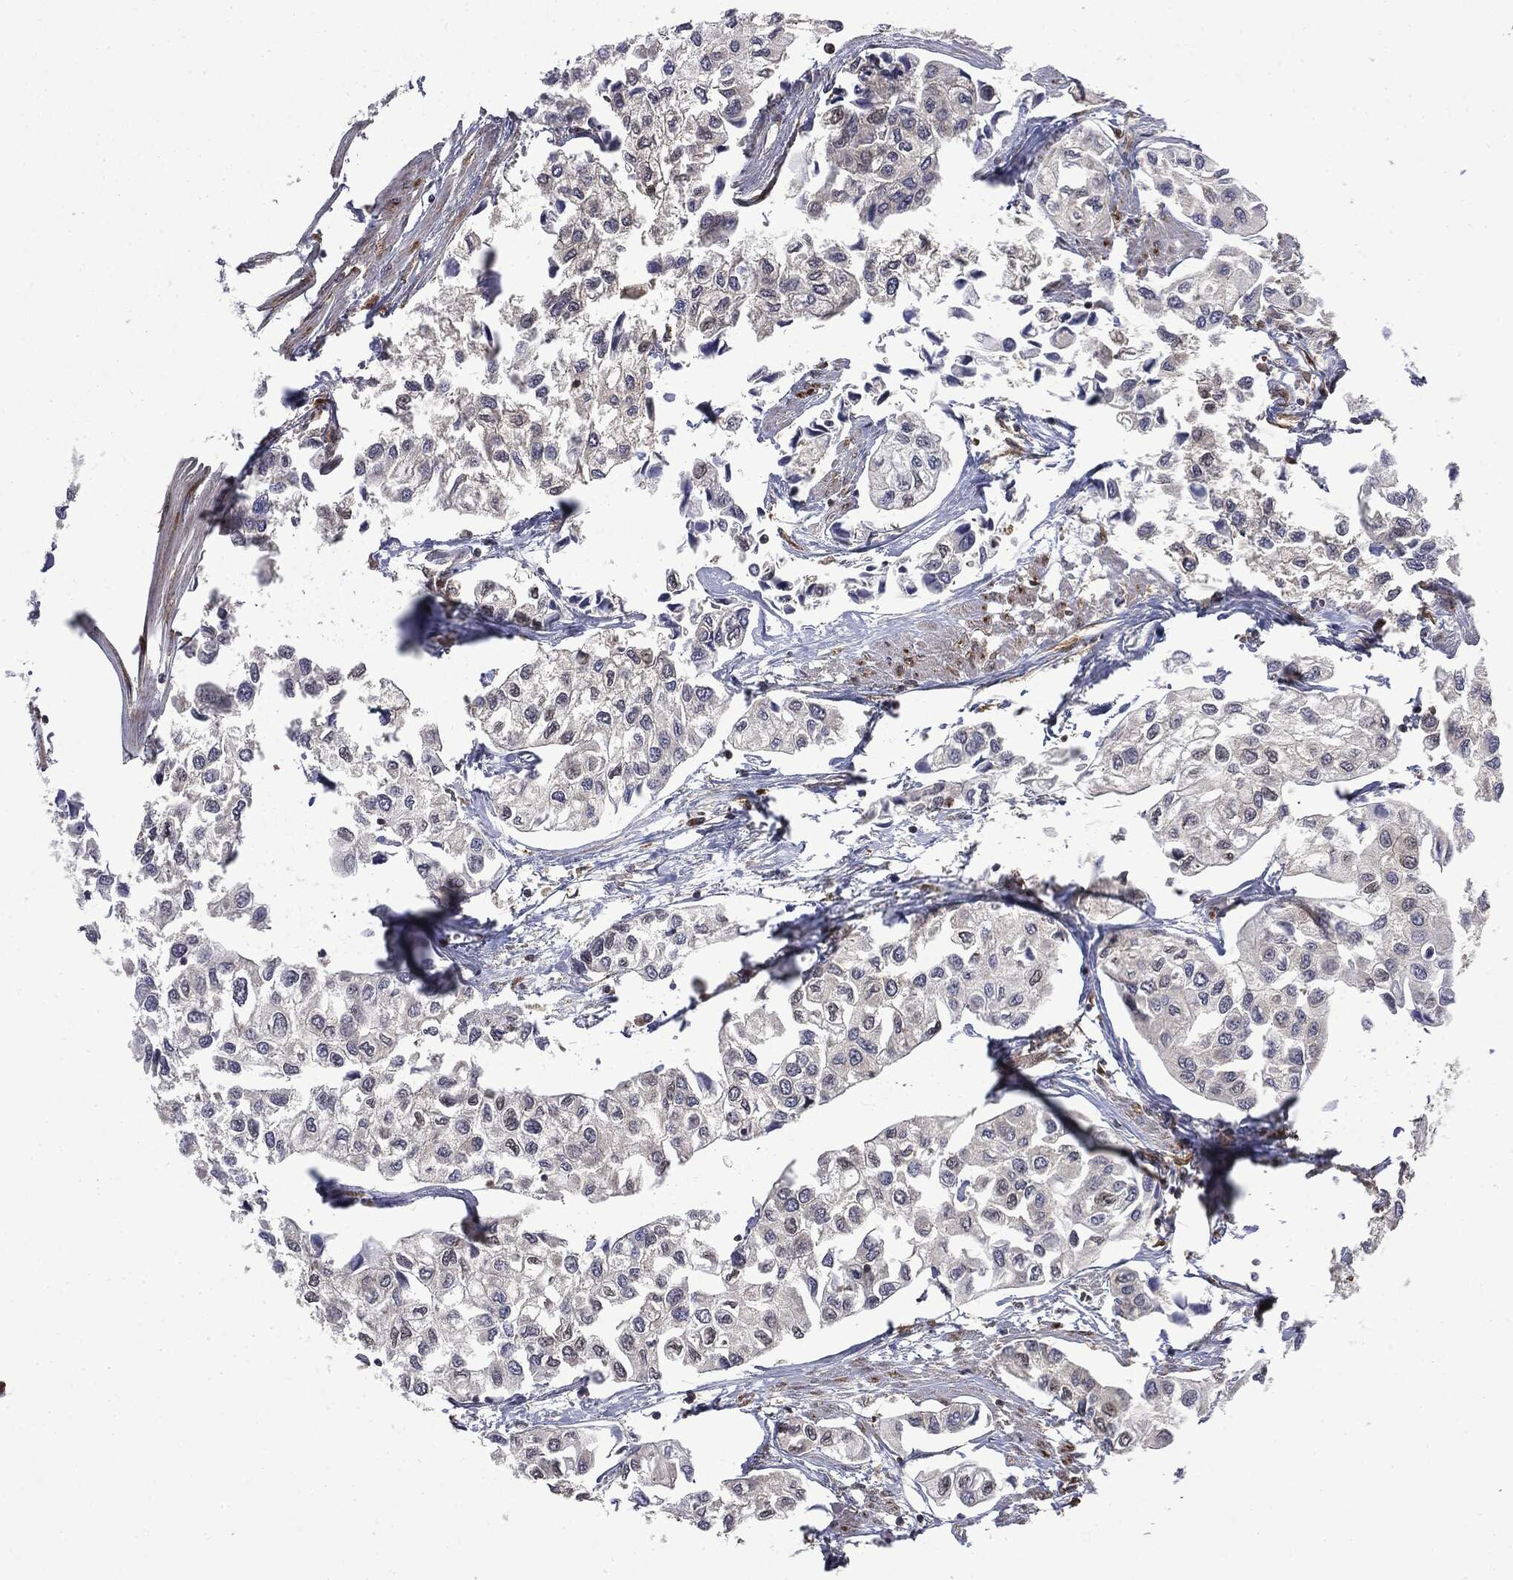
{"staining": {"intensity": "negative", "quantity": "none", "location": "none"}, "tissue": "urothelial cancer", "cell_type": "Tumor cells", "image_type": "cancer", "snomed": [{"axis": "morphology", "description": "Urothelial carcinoma, High grade"}, {"axis": "topography", "description": "Urinary bladder"}], "caption": "Tumor cells show no significant protein staining in urothelial carcinoma (high-grade). (Immunohistochemistry, brightfield microscopy, high magnification).", "gene": "GPI", "patient": {"sex": "male", "age": 73}}